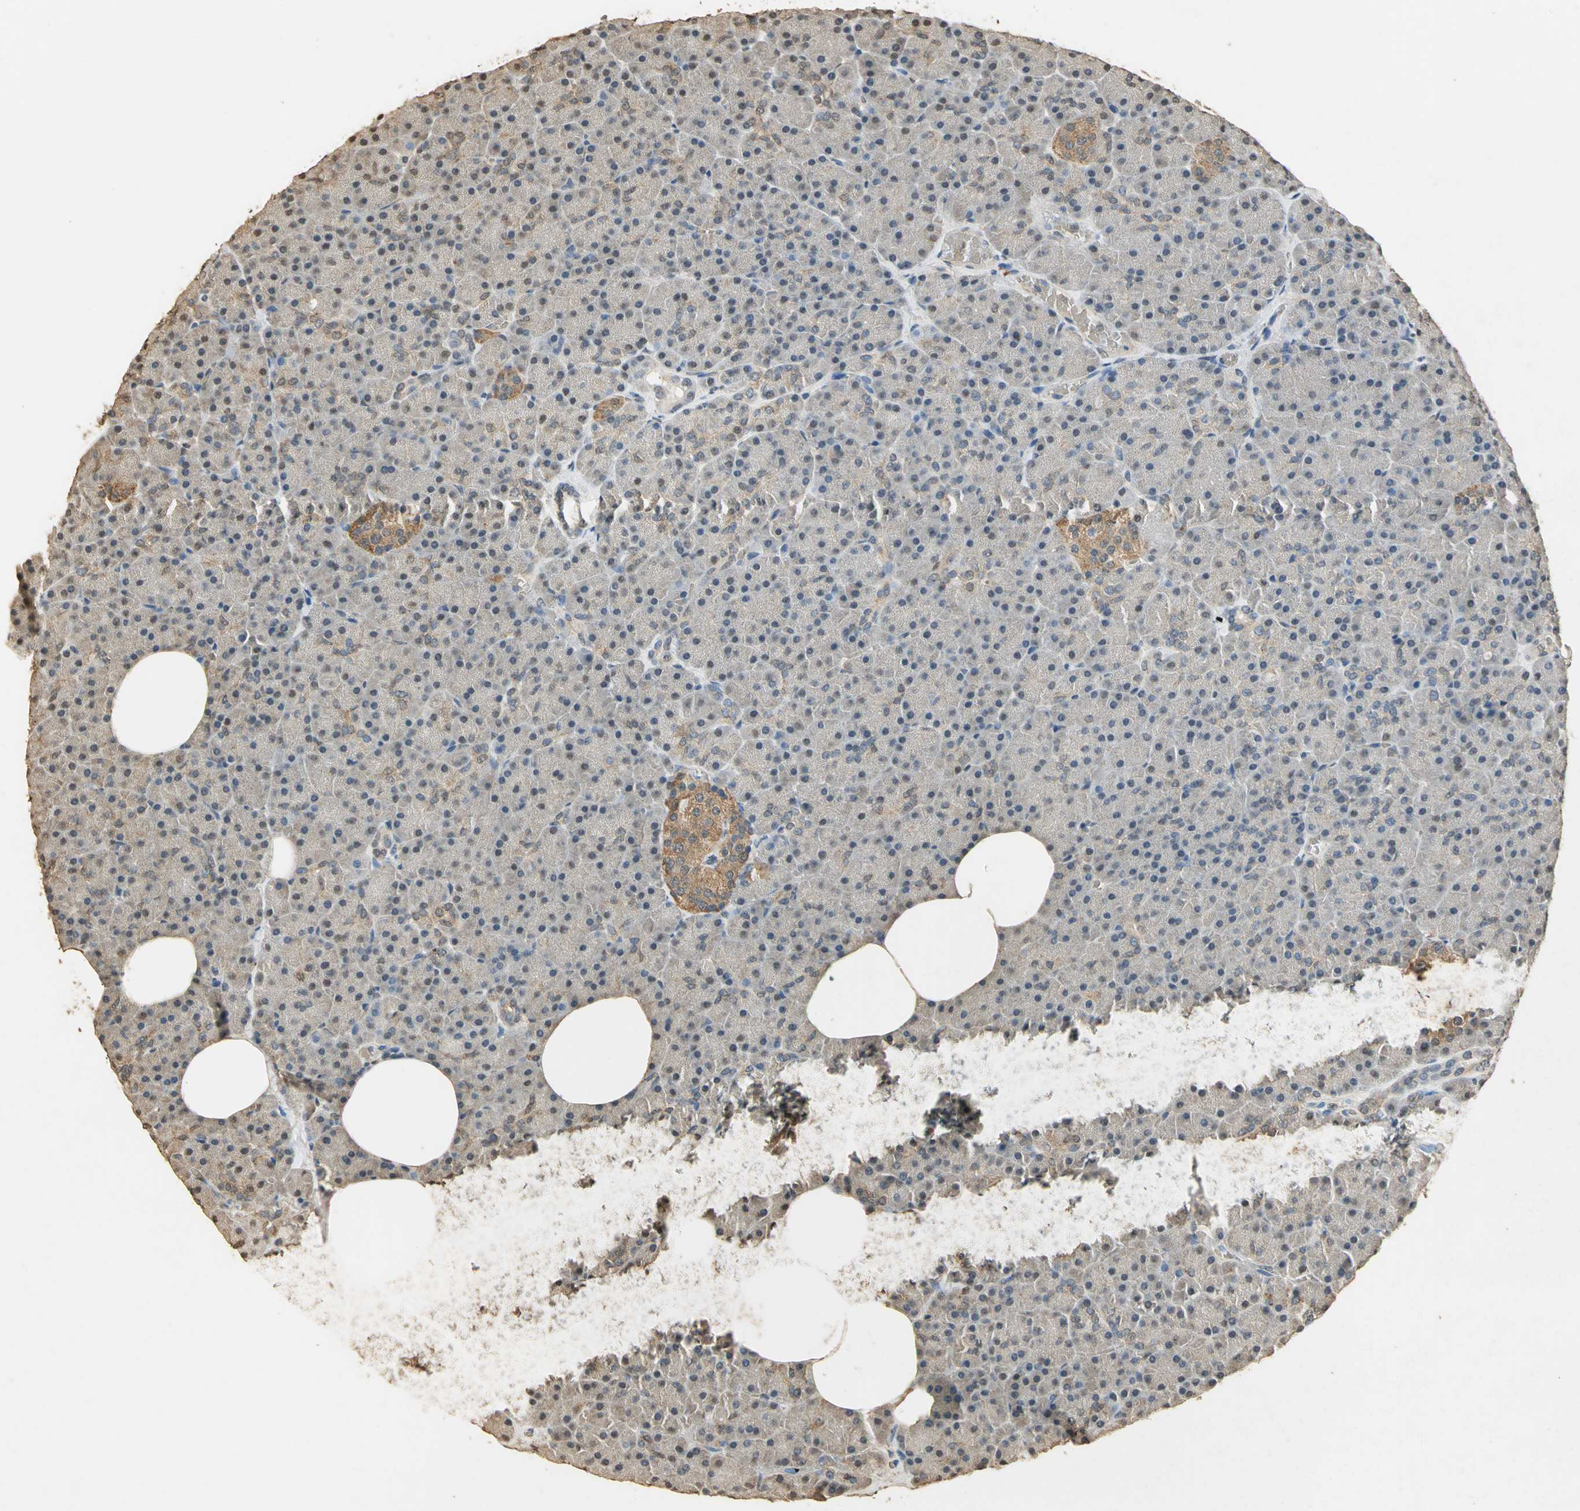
{"staining": {"intensity": "weak", "quantity": "25%-75%", "location": "cytoplasmic/membranous"}, "tissue": "pancreas", "cell_type": "Exocrine glandular cells", "image_type": "normal", "snomed": [{"axis": "morphology", "description": "Normal tissue, NOS"}, {"axis": "topography", "description": "Pancreas"}], "caption": "This photomicrograph demonstrates IHC staining of benign human pancreas, with low weak cytoplasmic/membranous positivity in approximately 25%-75% of exocrine glandular cells.", "gene": "GAPDH", "patient": {"sex": "female", "age": 35}}